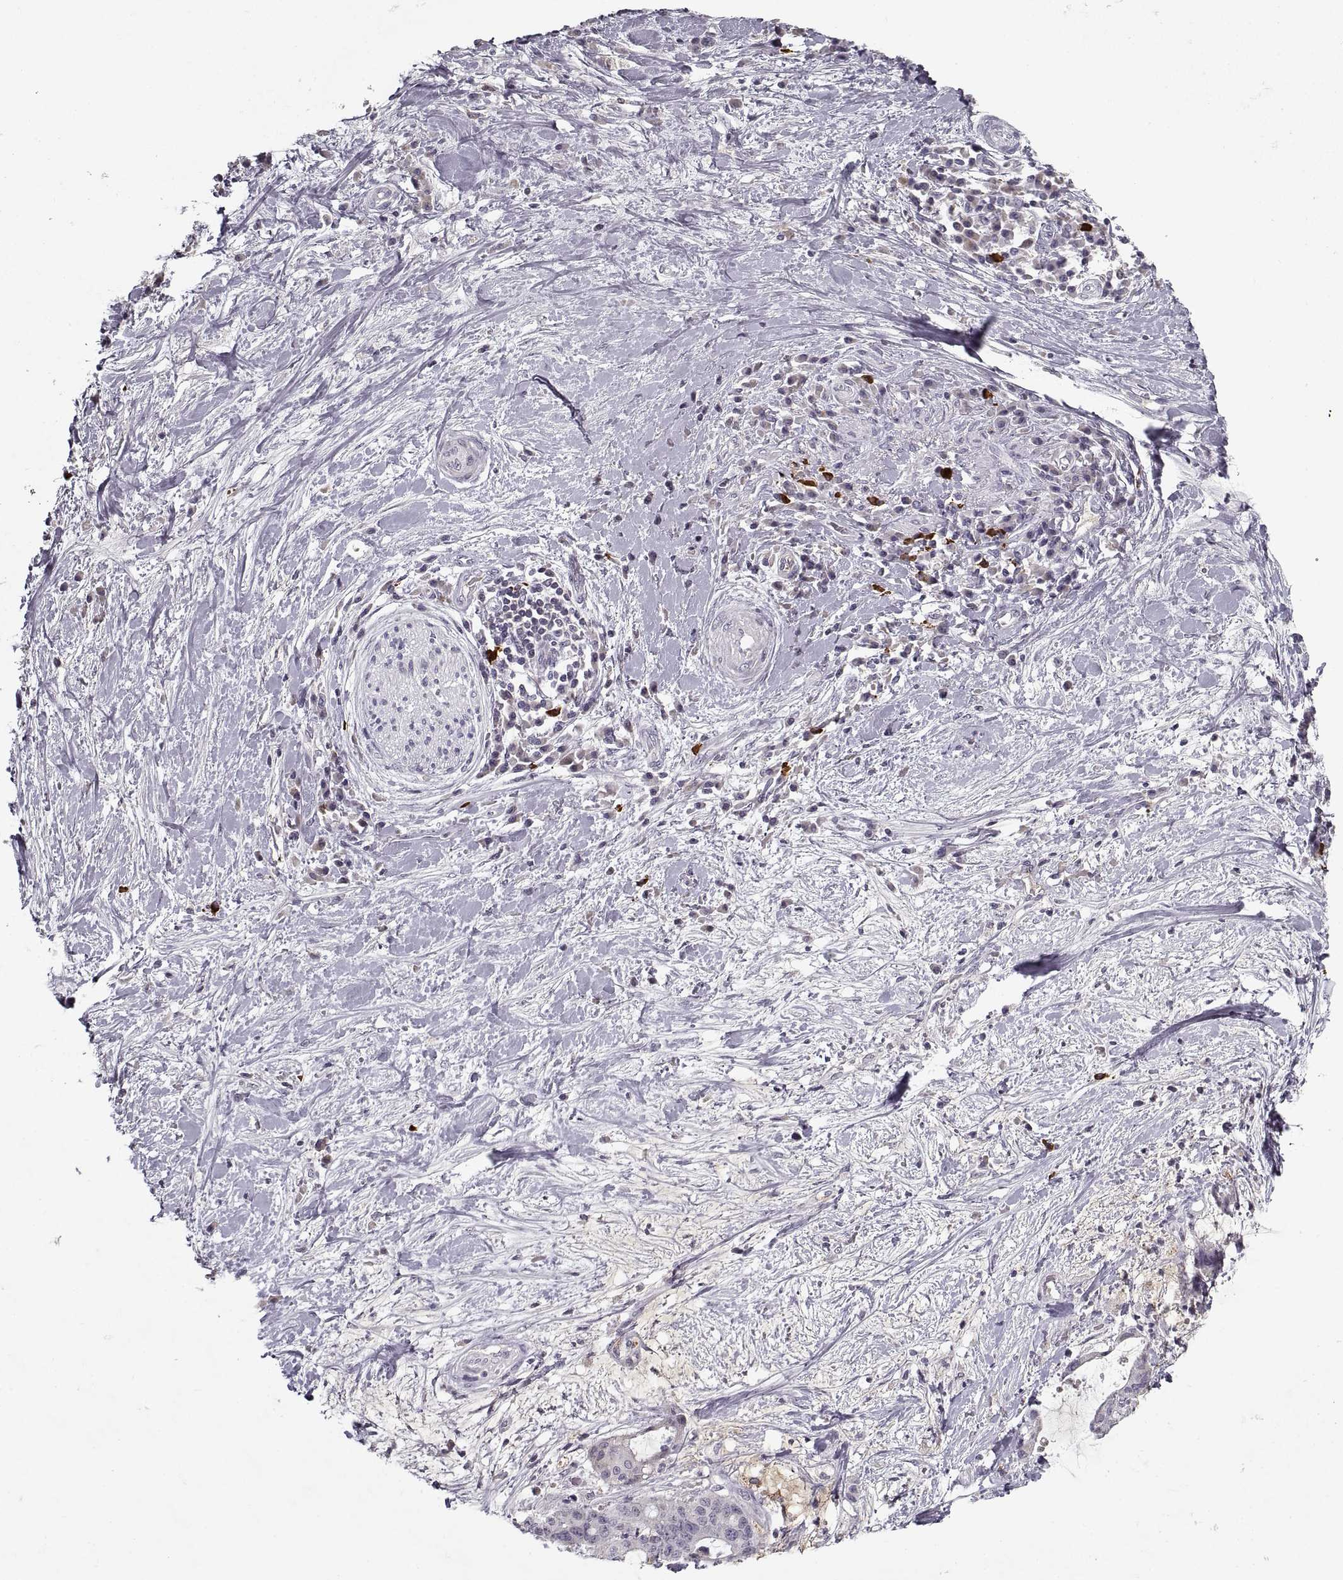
{"staining": {"intensity": "negative", "quantity": "none", "location": "none"}, "tissue": "liver cancer", "cell_type": "Tumor cells", "image_type": "cancer", "snomed": [{"axis": "morphology", "description": "Cholangiocarcinoma"}, {"axis": "topography", "description": "Liver"}], "caption": "Protein analysis of liver cholangiocarcinoma reveals no significant positivity in tumor cells.", "gene": "GAD2", "patient": {"sex": "female", "age": 73}}